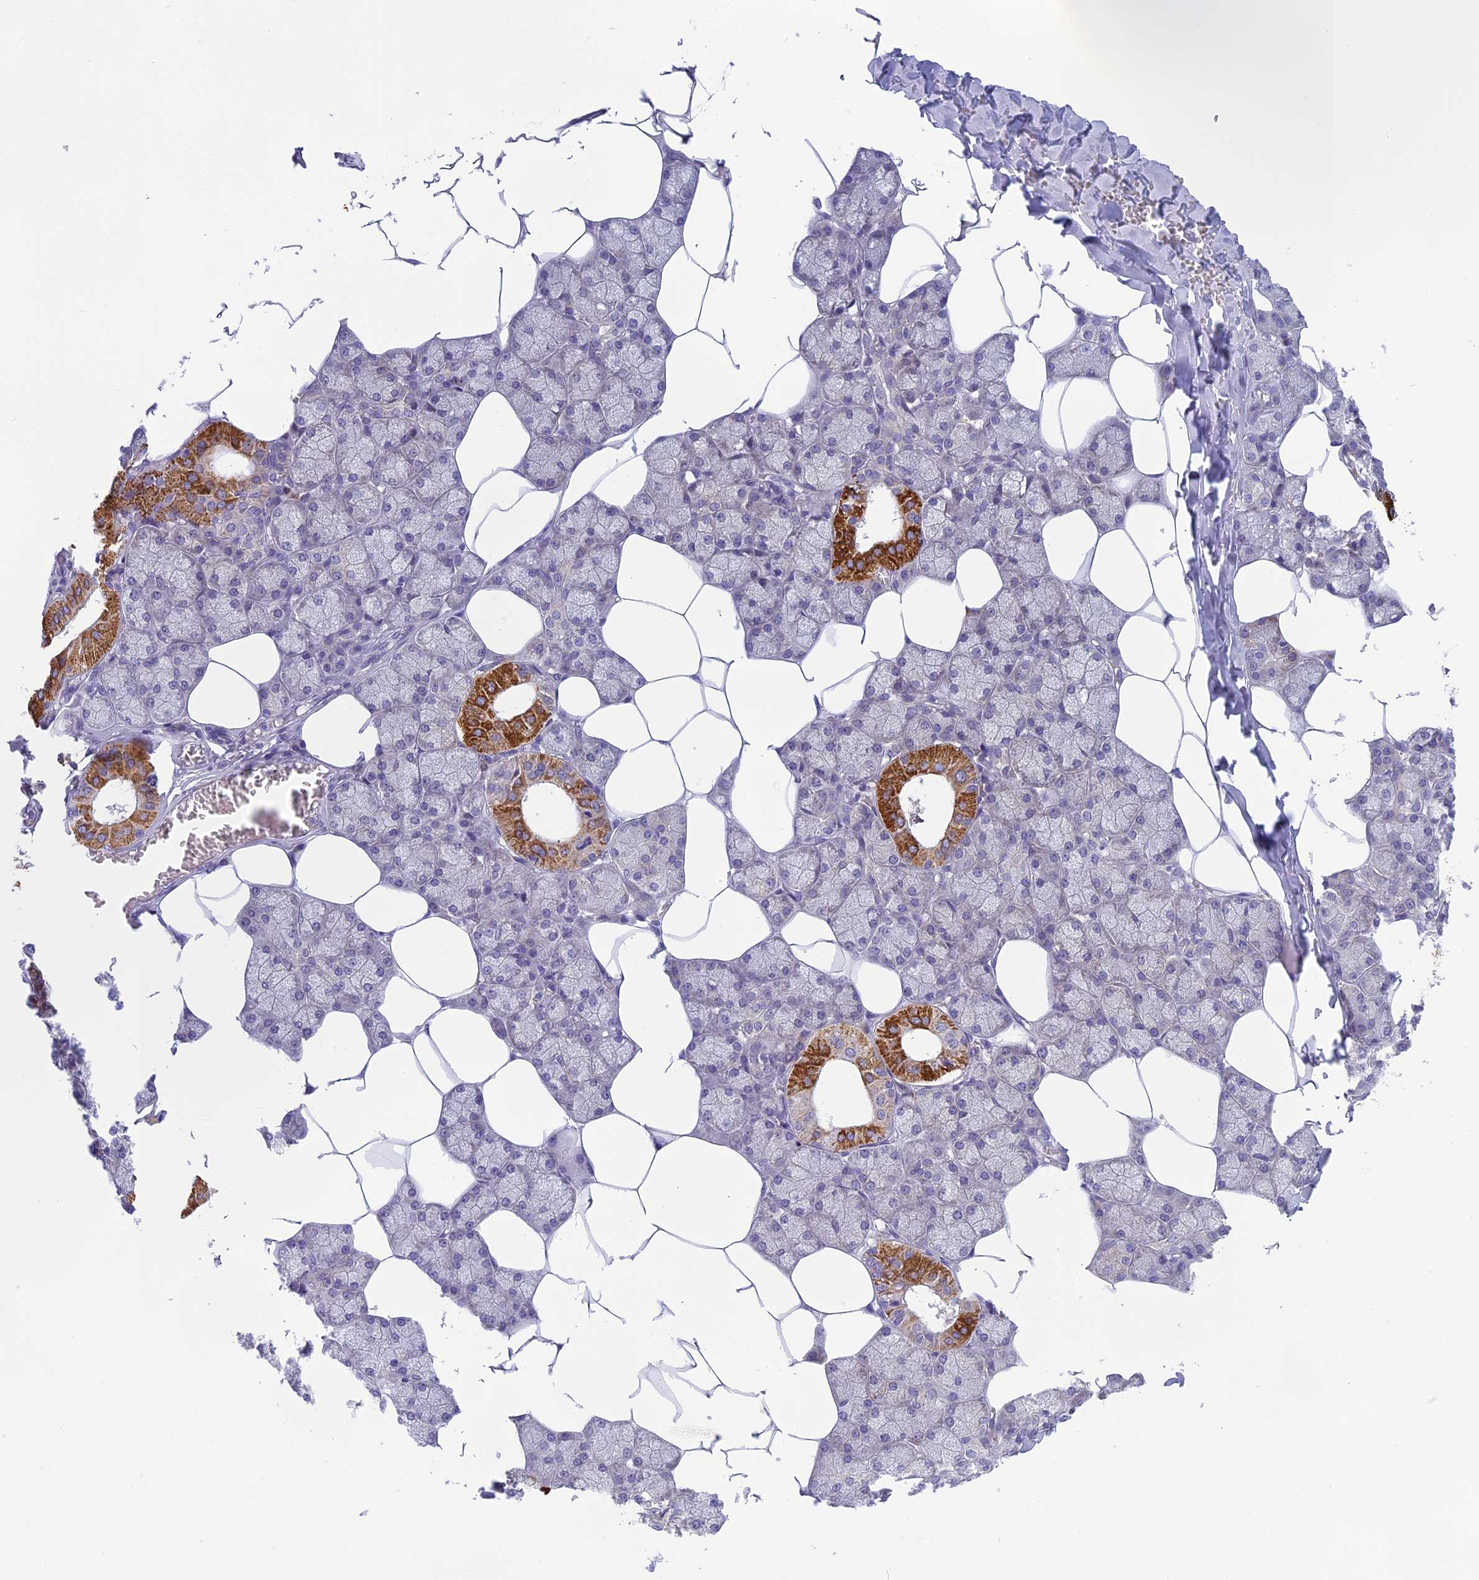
{"staining": {"intensity": "strong", "quantity": "<25%", "location": "cytoplasmic/membranous"}, "tissue": "salivary gland", "cell_type": "Glandular cells", "image_type": "normal", "snomed": [{"axis": "morphology", "description": "Normal tissue, NOS"}, {"axis": "topography", "description": "Salivary gland"}], "caption": "DAB (3,3'-diaminobenzidine) immunohistochemical staining of unremarkable human salivary gland shows strong cytoplasmic/membranous protein staining in about <25% of glandular cells.", "gene": "ARHGEF37", "patient": {"sex": "male", "age": 62}}